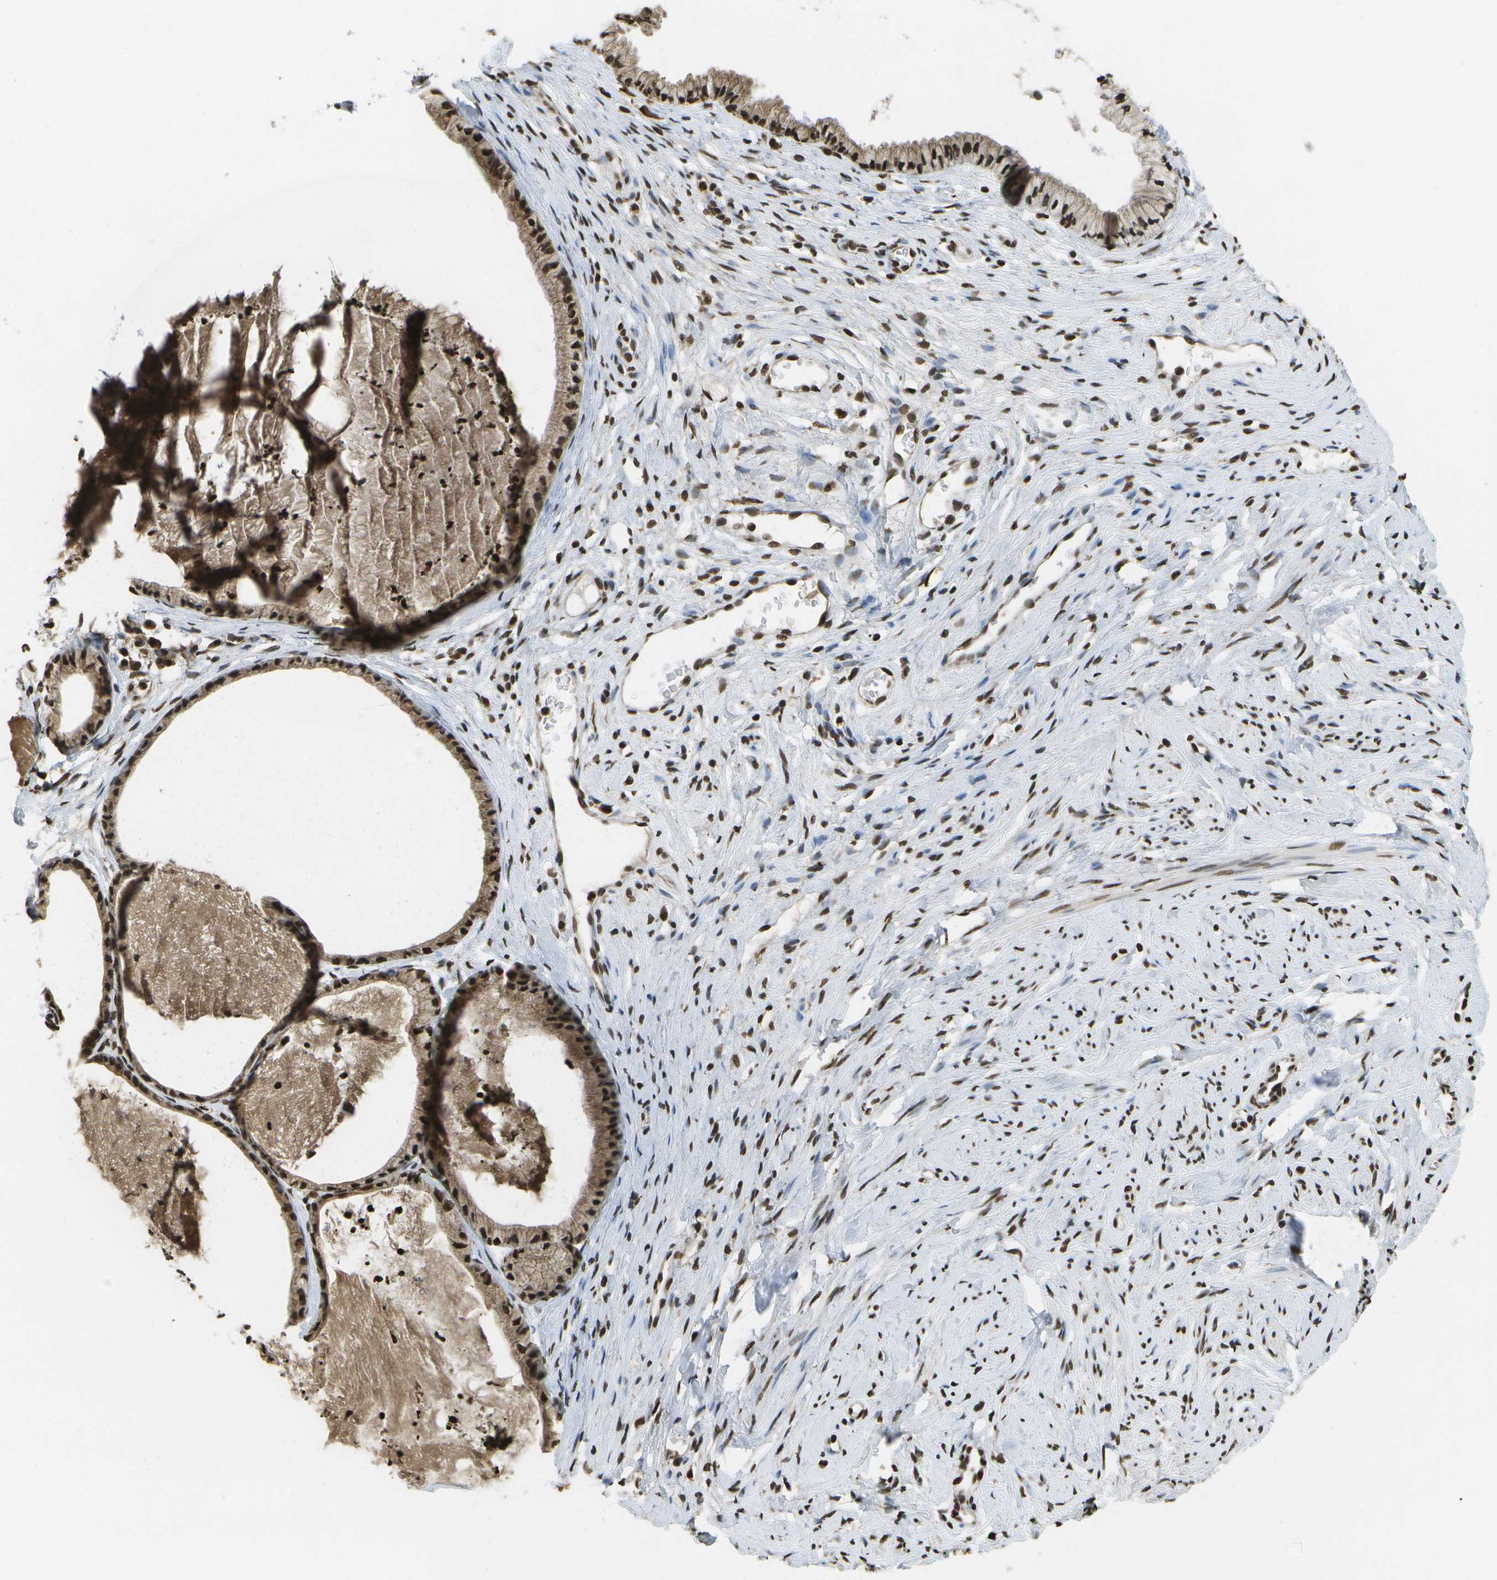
{"staining": {"intensity": "strong", "quantity": ">75%", "location": "cytoplasmic/membranous,nuclear"}, "tissue": "cervix", "cell_type": "Glandular cells", "image_type": "normal", "snomed": [{"axis": "morphology", "description": "Normal tissue, NOS"}, {"axis": "topography", "description": "Cervix"}], "caption": "Protein positivity by IHC demonstrates strong cytoplasmic/membranous,nuclear staining in approximately >75% of glandular cells in unremarkable cervix.", "gene": "SPEN", "patient": {"sex": "female", "age": 77}}